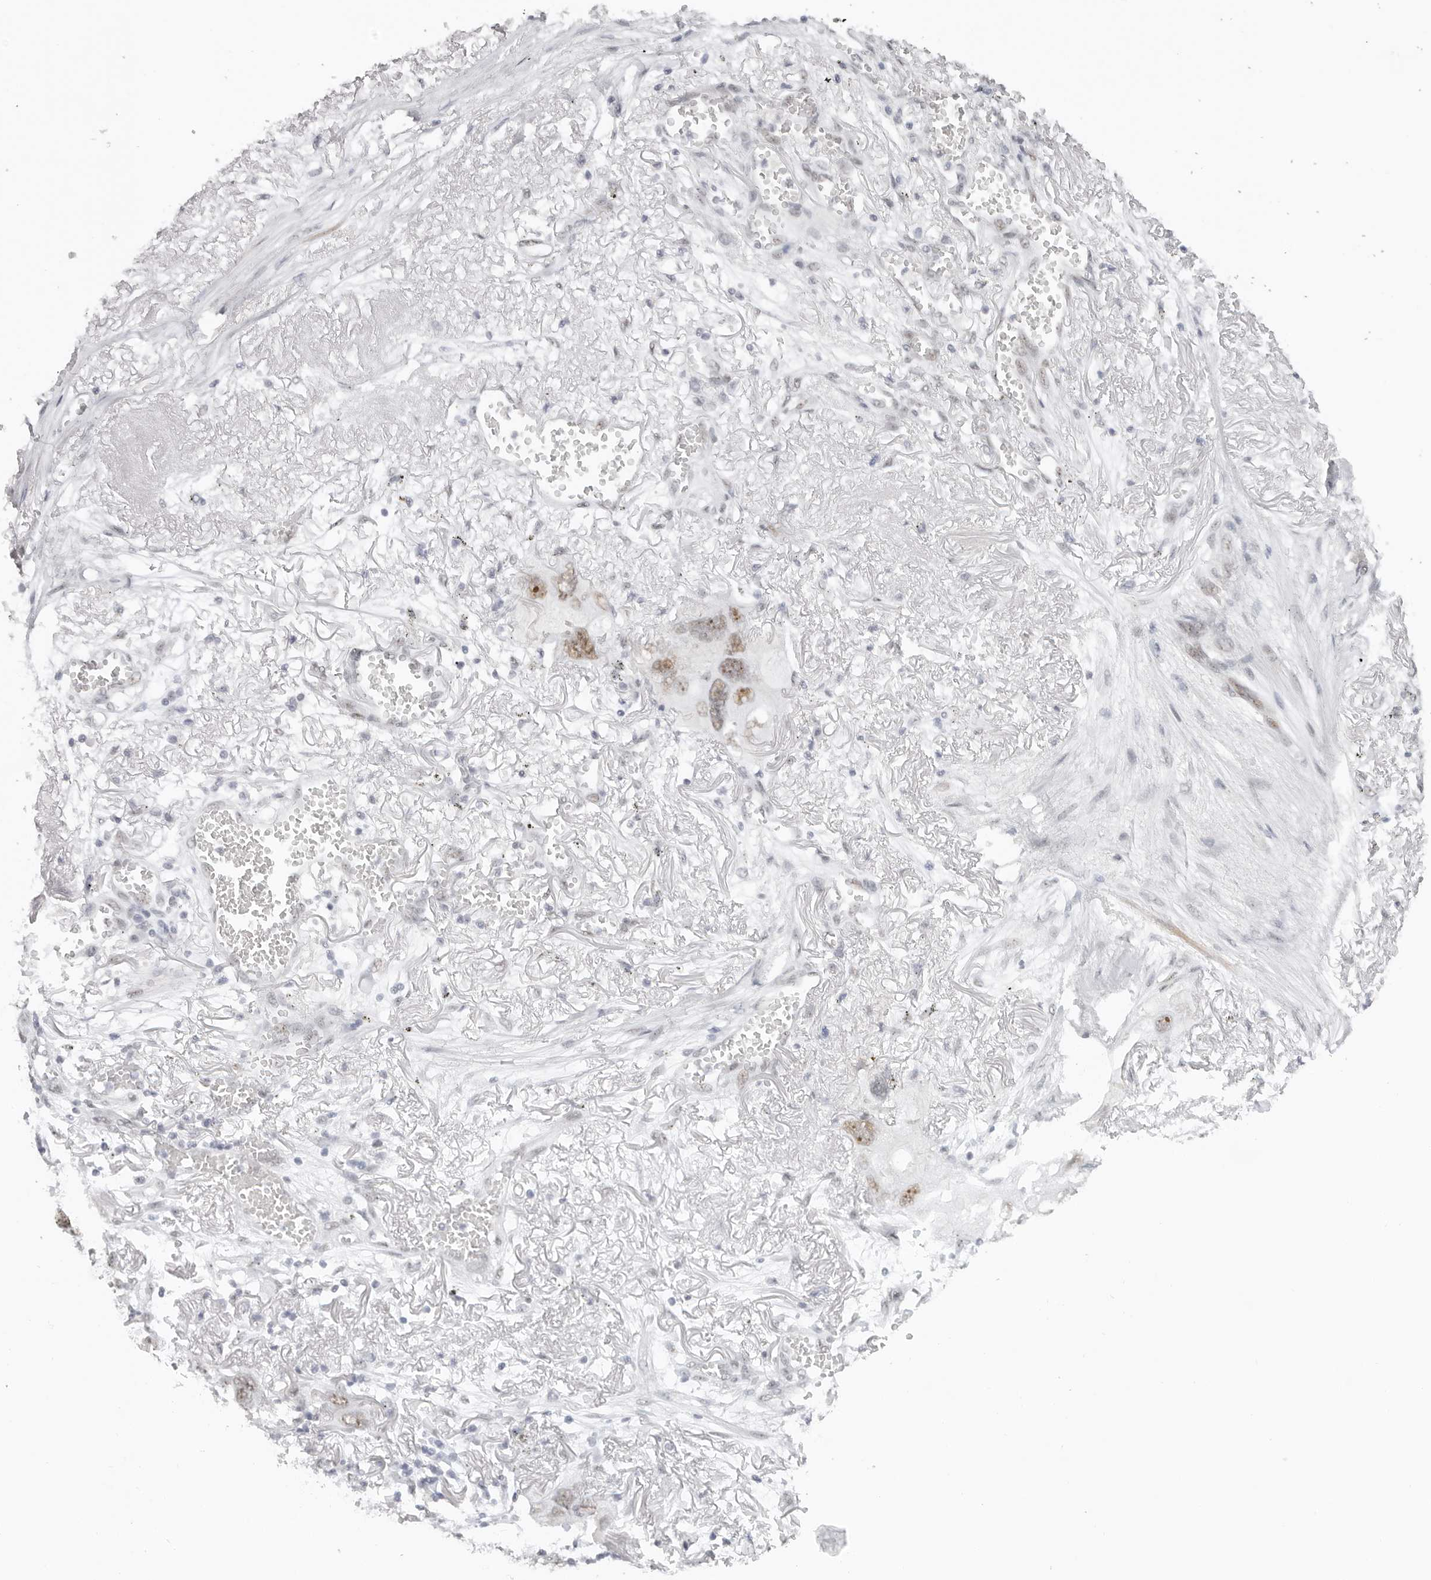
{"staining": {"intensity": "moderate", "quantity": ">75%", "location": "nuclear"}, "tissue": "lung cancer", "cell_type": "Tumor cells", "image_type": "cancer", "snomed": [{"axis": "morphology", "description": "Squamous cell carcinoma, NOS"}, {"axis": "topography", "description": "Lung"}], "caption": "Human lung squamous cell carcinoma stained for a protein (brown) demonstrates moderate nuclear positive expression in approximately >75% of tumor cells.", "gene": "LARP7", "patient": {"sex": "female", "age": 73}}